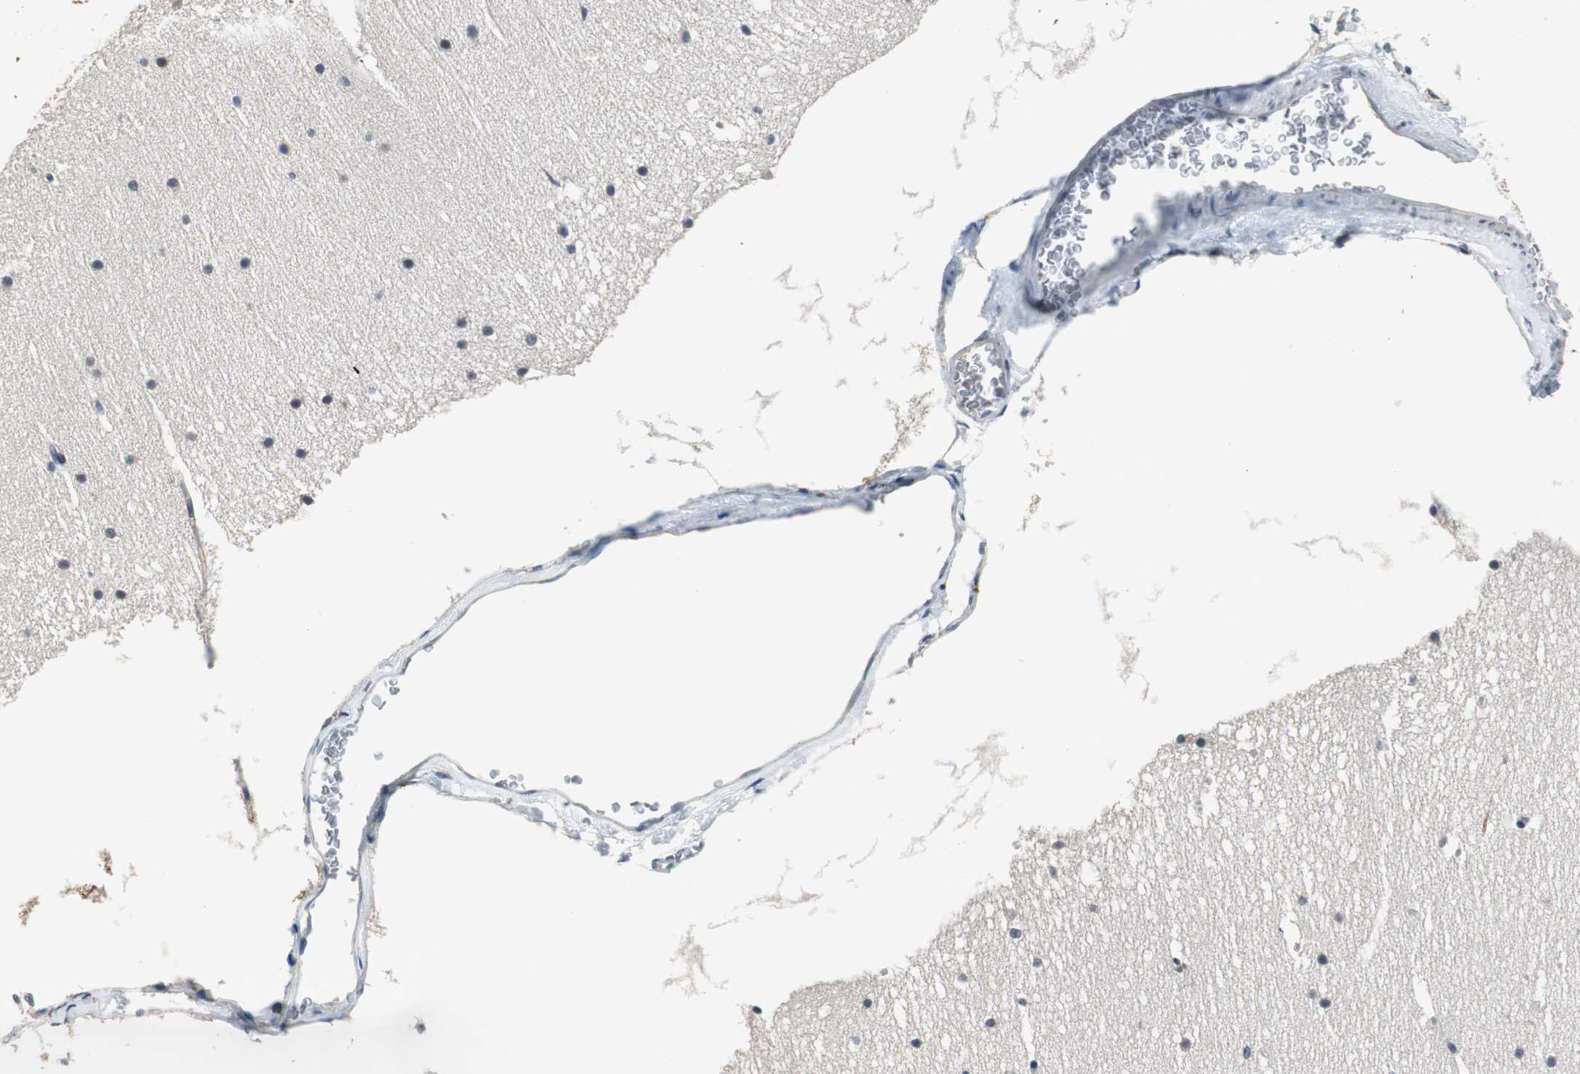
{"staining": {"intensity": "negative", "quantity": "none", "location": "none"}, "tissue": "cerebellum", "cell_type": "Cells in molecular layer", "image_type": "normal", "snomed": [{"axis": "morphology", "description": "Normal tissue, NOS"}, {"axis": "topography", "description": "Cerebellum"}], "caption": "Cells in molecular layer show no significant expression in benign cerebellum. (DAB IHC, high magnification).", "gene": "MTIF2", "patient": {"sex": "female", "age": 19}}